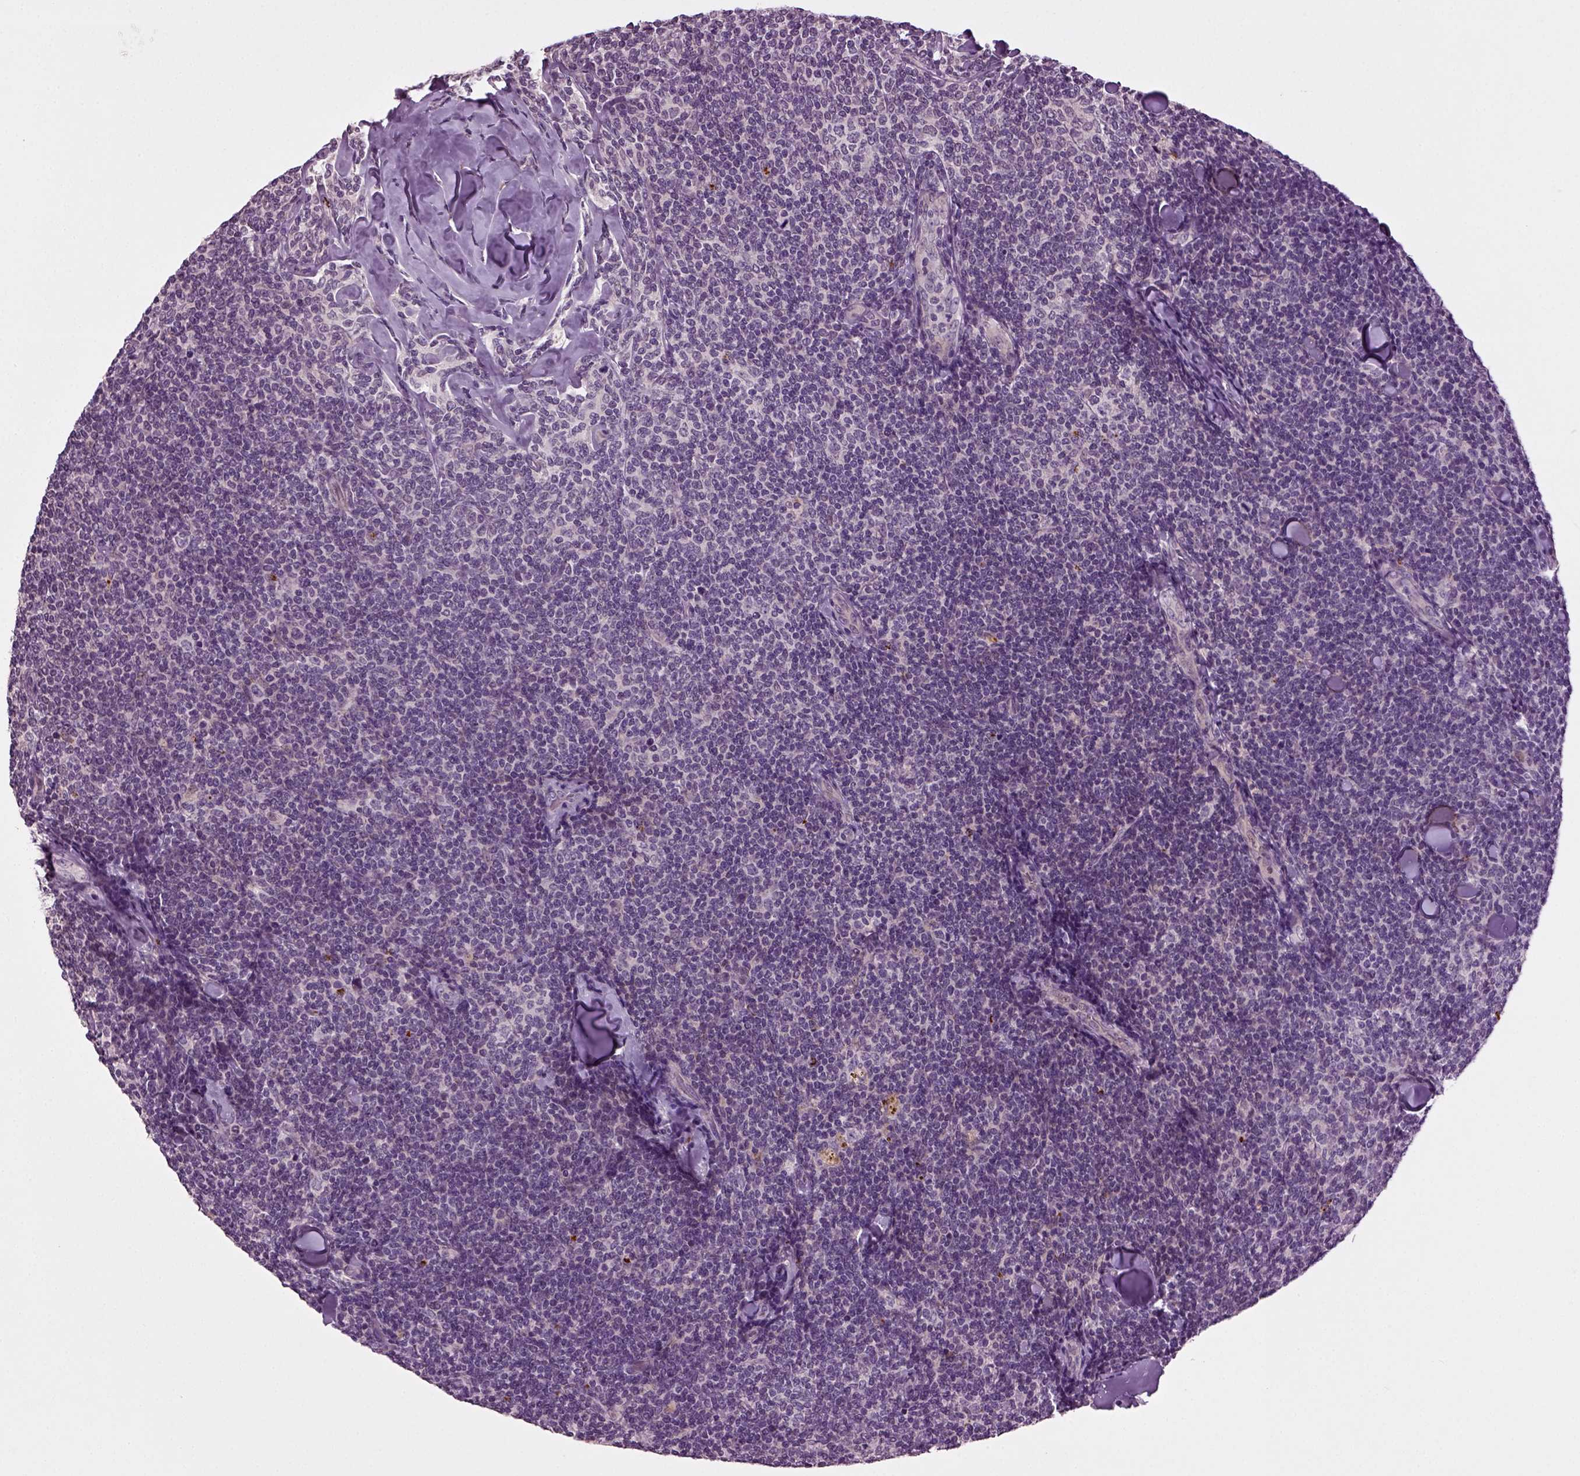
{"staining": {"intensity": "negative", "quantity": "none", "location": "none"}, "tissue": "lymphoma", "cell_type": "Tumor cells", "image_type": "cancer", "snomed": [{"axis": "morphology", "description": "Malignant lymphoma, non-Hodgkin's type, Low grade"}, {"axis": "topography", "description": "Lymph node"}], "caption": "Tumor cells are negative for protein expression in human lymphoma.", "gene": "SLC17A6", "patient": {"sex": "female", "age": 56}}